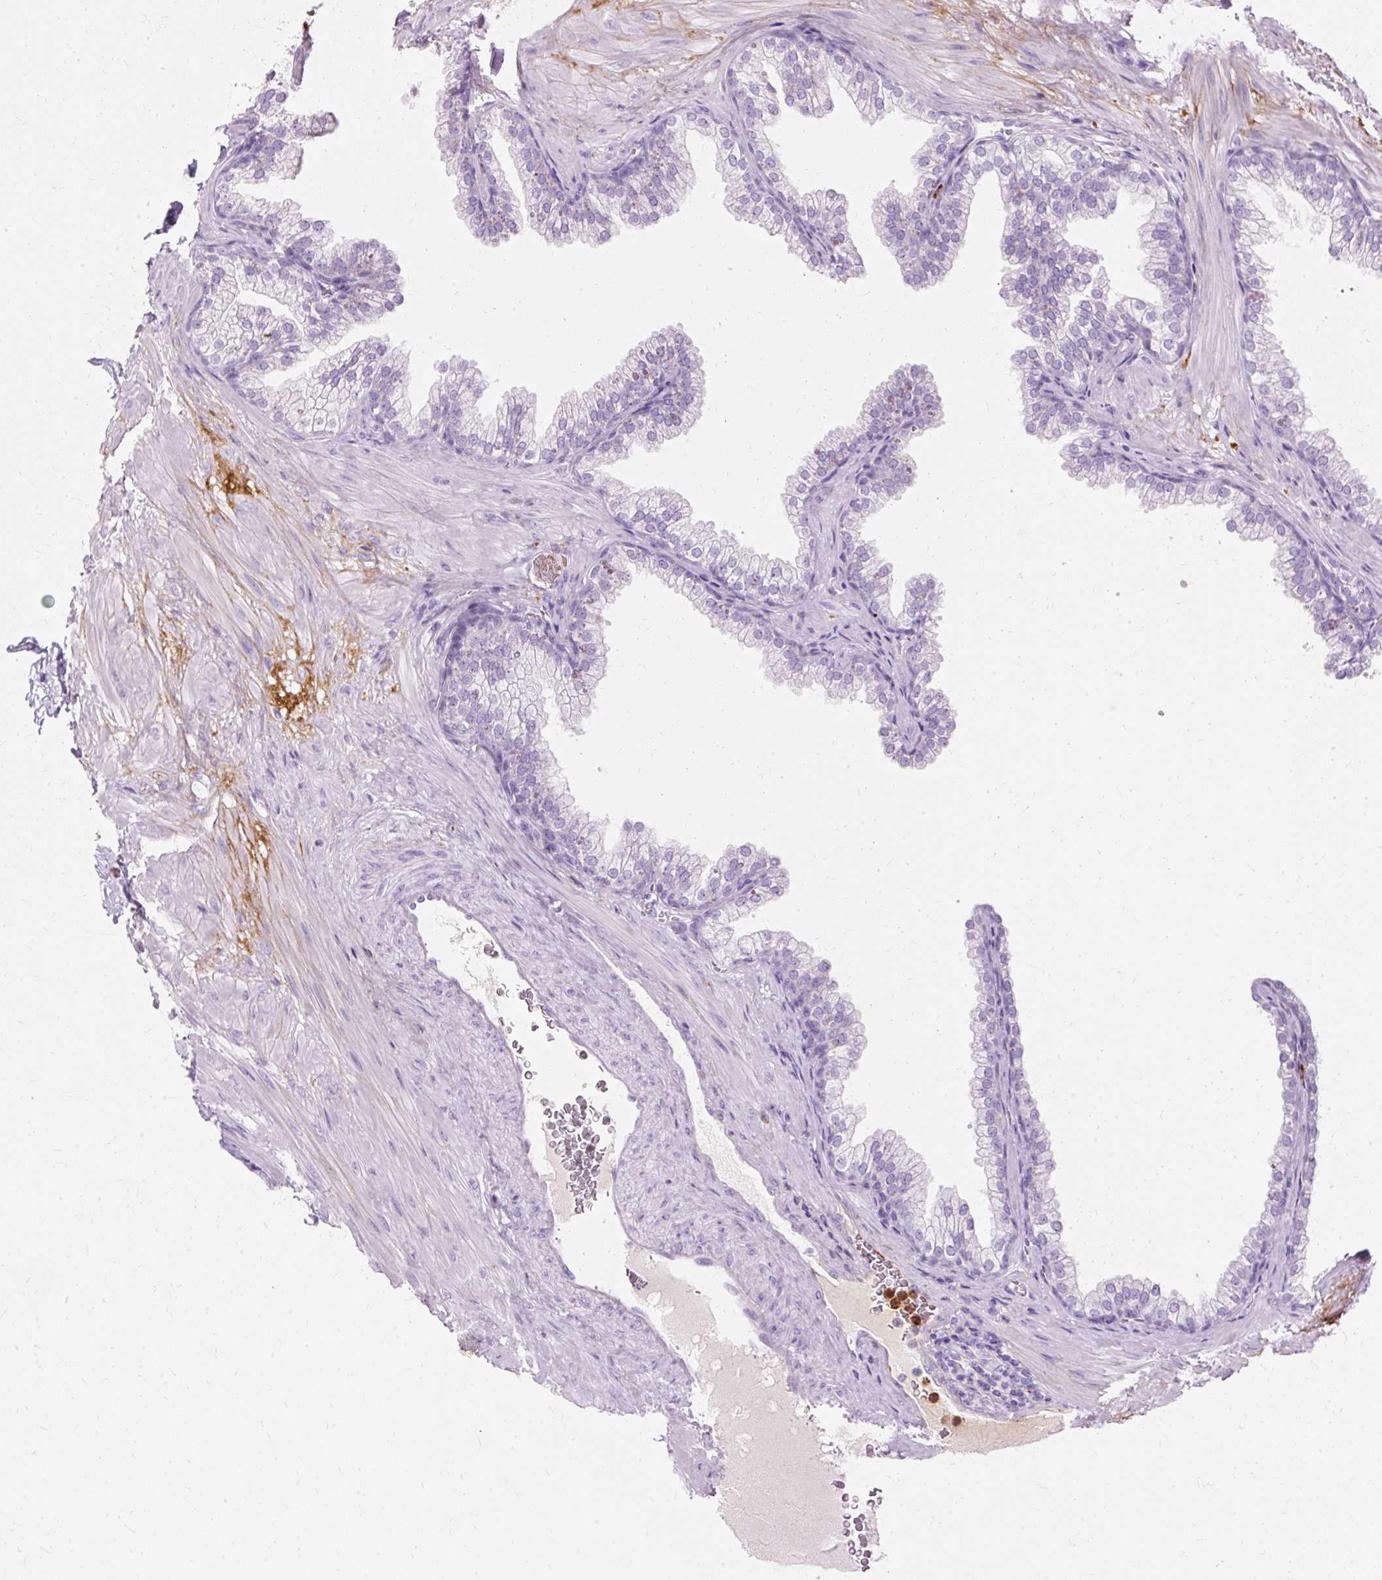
{"staining": {"intensity": "negative", "quantity": "none", "location": "none"}, "tissue": "prostate", "cell_type": "Glandular cells", "image_type": "normal", "snomed": [{"axis": "morphology", "description": "Normal tissue, NOS"}, {"axis": "topography", "description": "Prostate"}], "caption": "High power microscopy histopathology image of an immunohistochemistry photomicrograph of normal prostate, revealing no significant positivity in glandular cells.", "gene": "DEFA1B", "patient": {"sex": "male", "age": 37}}